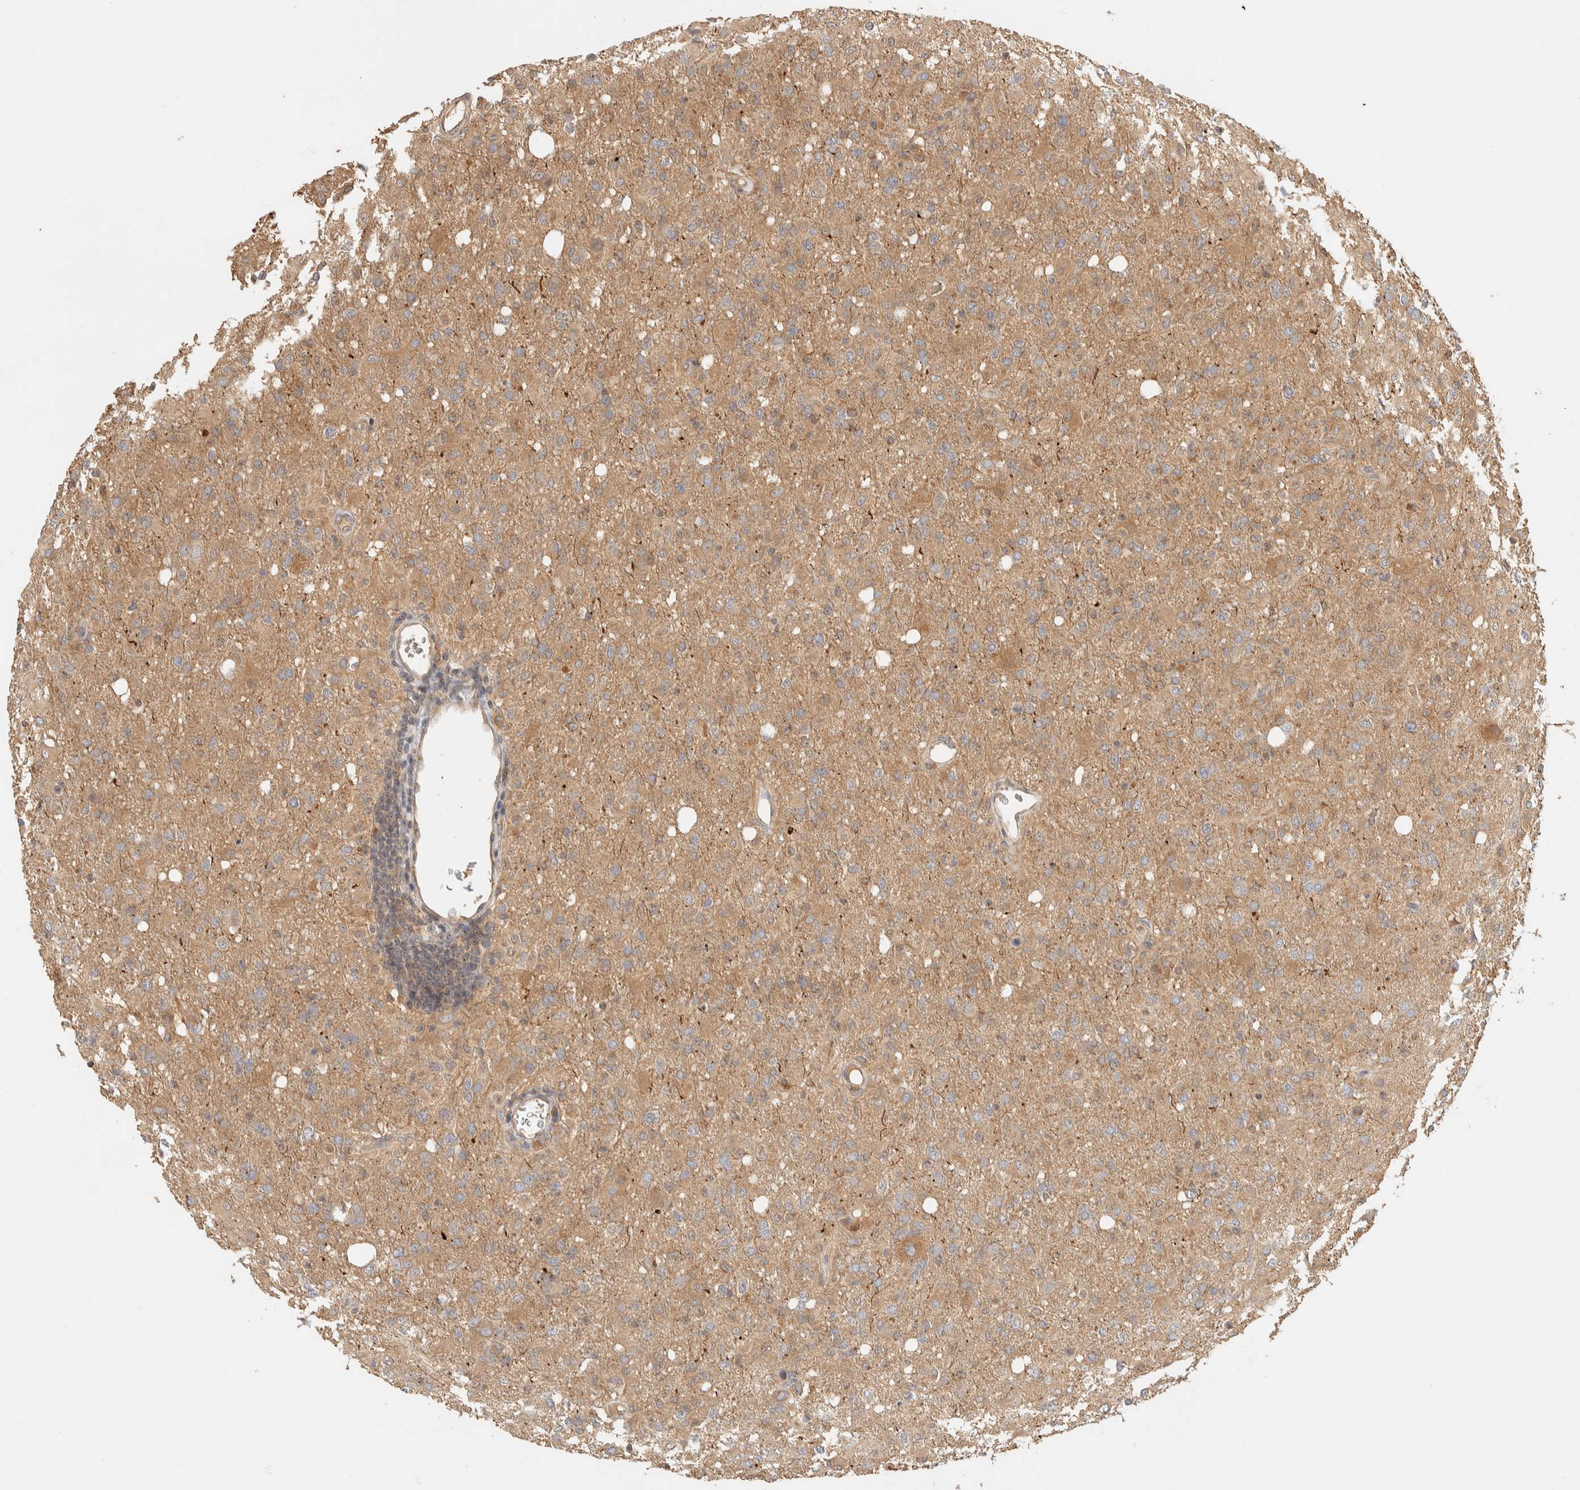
{"staining": {"intensity": "moderate", "quantity": ">75%", "location": "cytoplasmic/membranous"}, "tissue": "glioma", "cell_type": "Tumor cells", "image_type": "cancer", "snomed": [{"axis": "morphology", "description": "Glioma, malignant, High grade"}, {"axis": "topography", "description": "Brain"}], "caption": "Immunohistochemical staining of human glioma demonstrates medium levels of moderate cytoplasmic/membranous staining in approximately >75% of tumor cells. (brown staining indicates protein expression, while blue staining denotes nuclei).", "gene": "TTI2", "patient": {"sex": "female", "age": 57}}